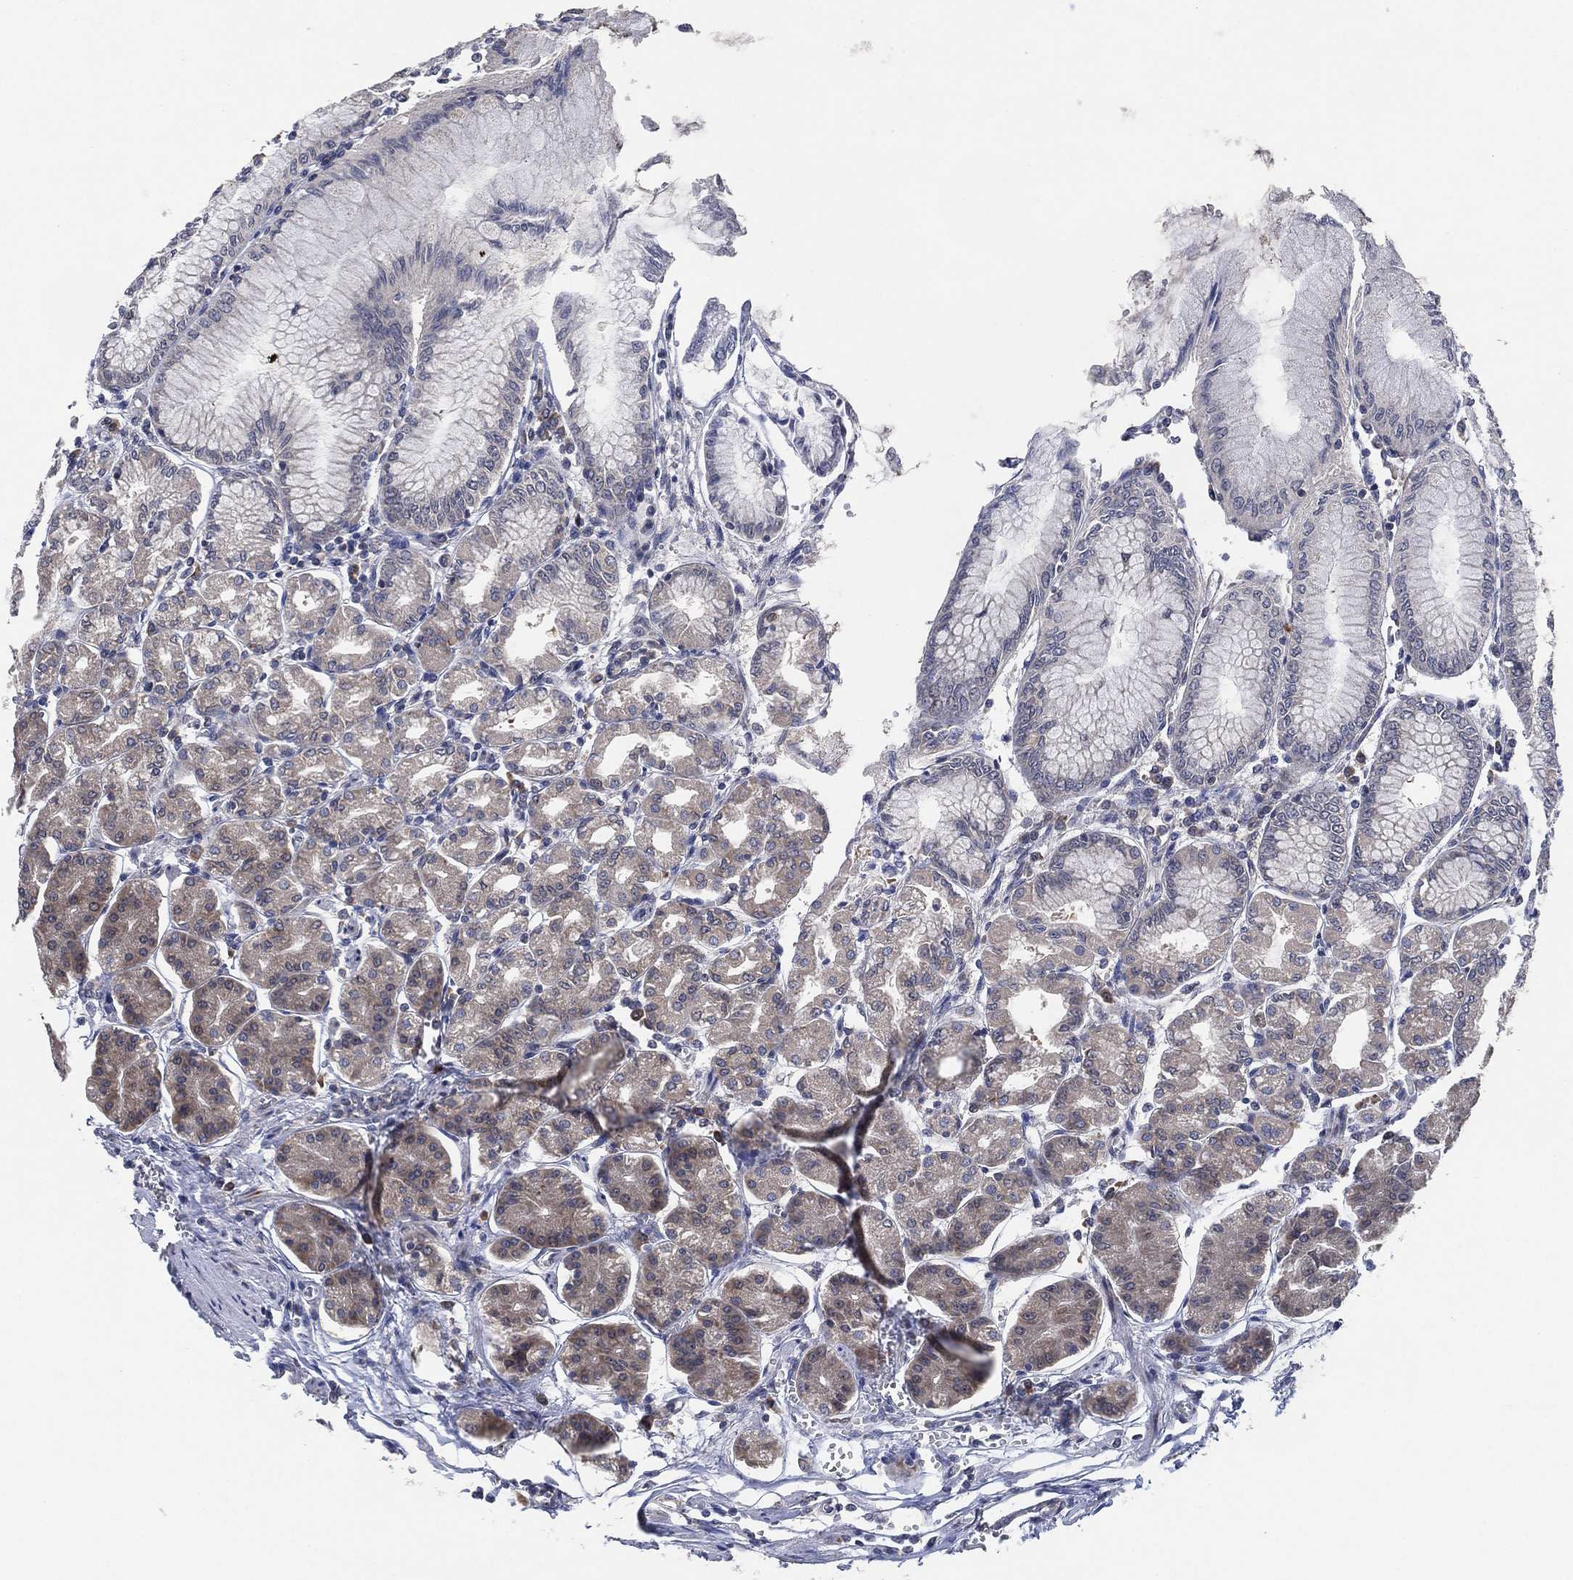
{"staining": {"intensity": "weak", "quantity": "<25%", "location": "cytoplasmic/membranous"}, "tissue": "stomach", "cell_type": "Glandular cells", "image_type": "normal", "snomed": [{"axis": "morphology", "description": "Normal tissue, NOS"}, {"axis": "topography", "description": "Skeletal muscle"}, {"axis": "topography", "description": "Stomach"}], "caption": "DAB immunohistochemical staining of unremarkable stomach displays no significant positivity in glandular cells.", "gene": "FAM104A", "patient": {"sex": "female", "age": 57}}